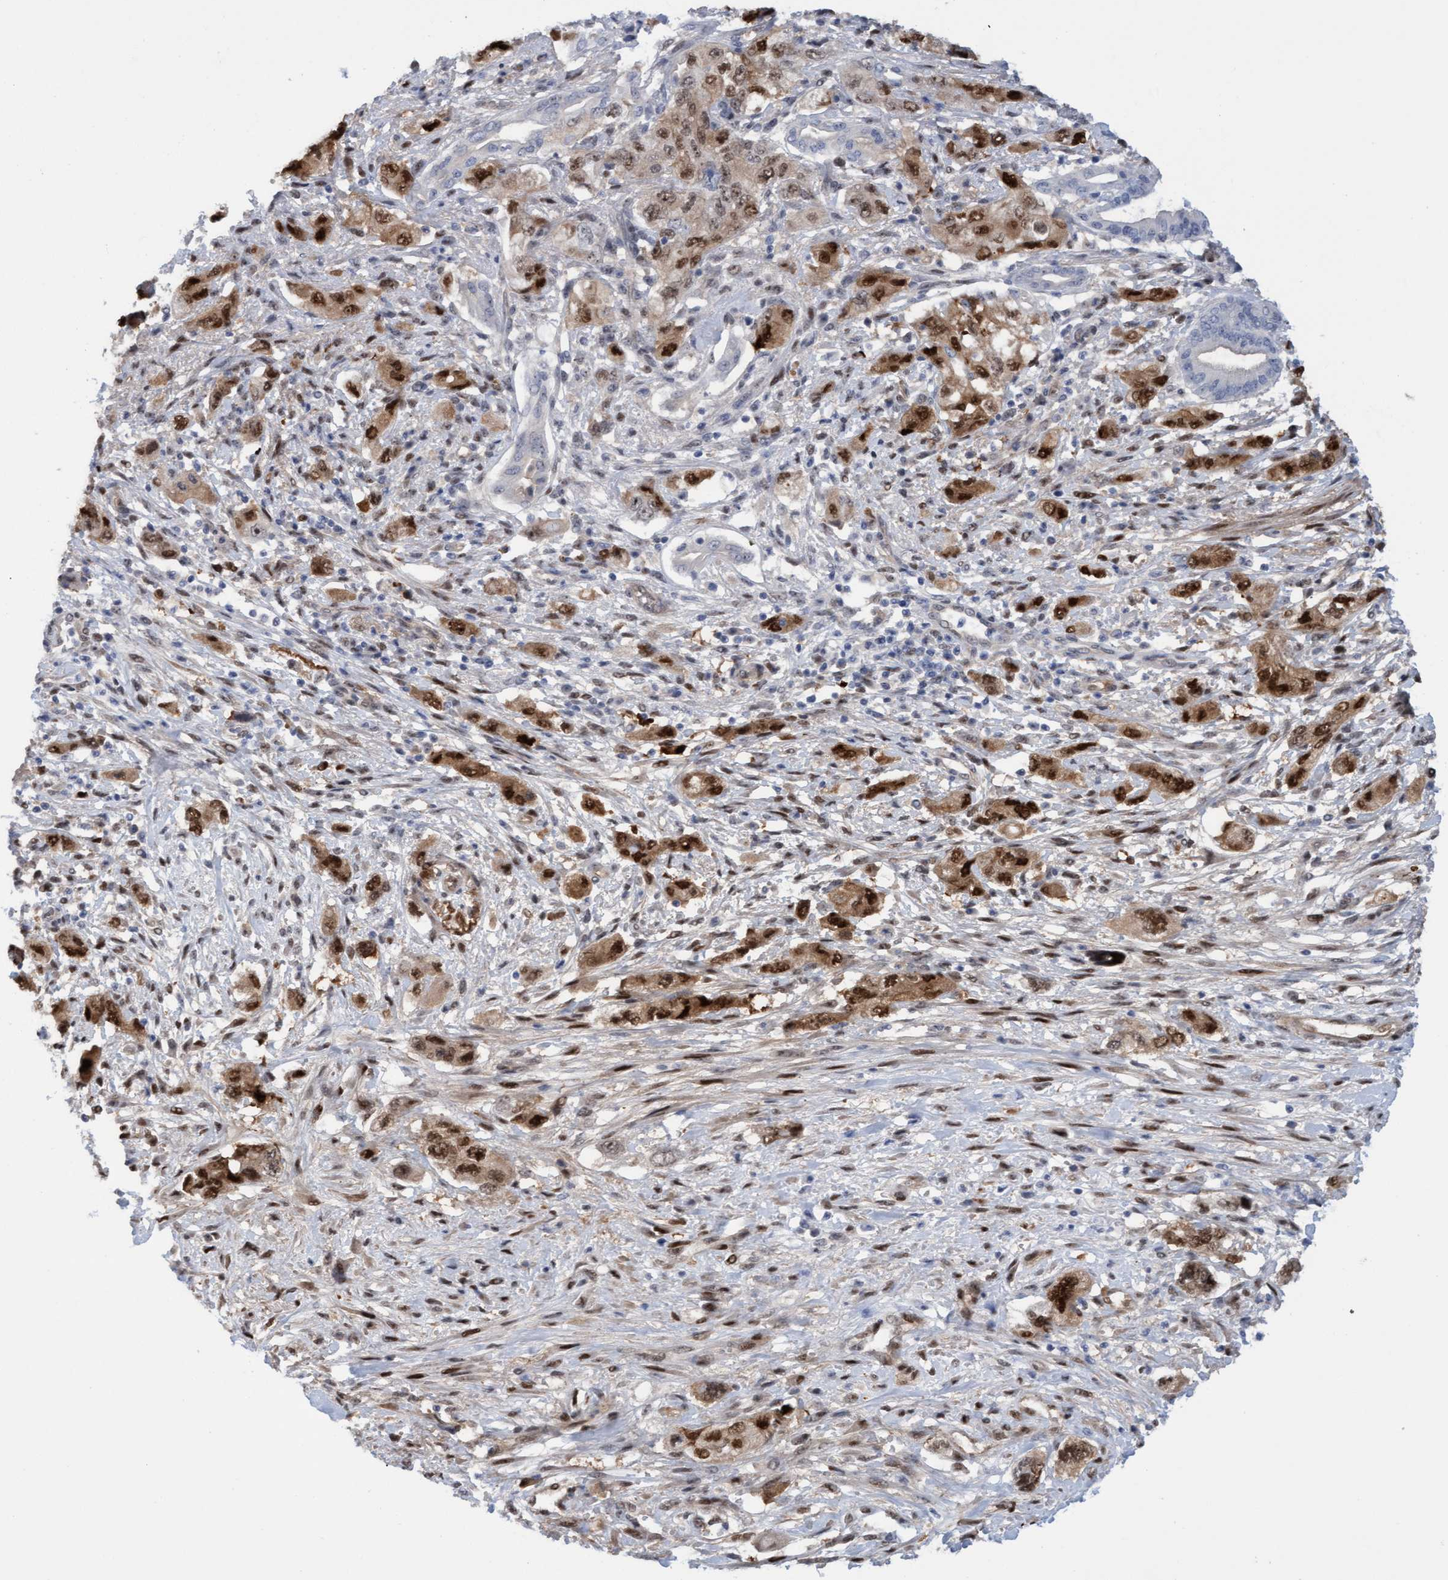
{"staining": {"intensity": "moderate", "quantity": ">75%", "location": "cytoplasmic/membranous,nuclear"}, "tissue": "pancreatic cancer", "cell_type": "Tumor cells", "image_type": "cancer", "snomed": [{"axis": "morphology", "description": "Adenocarcinoma, NOS"}, {"axis": "topography", "description": "Pancreas"}], "caption": "A histopathology image of human pancreatic cancer (adenocarcinoma) stained for a protein shows moderate cytoplasmic/membranous and nuclear brown staining in tumor cells. Using DAB (brown) and hematoxylin (blue) stains, captured at high magnification using brightfield microscopy.", "gene": "PINX1", "patient": {"sex": "female", "age": 73}}